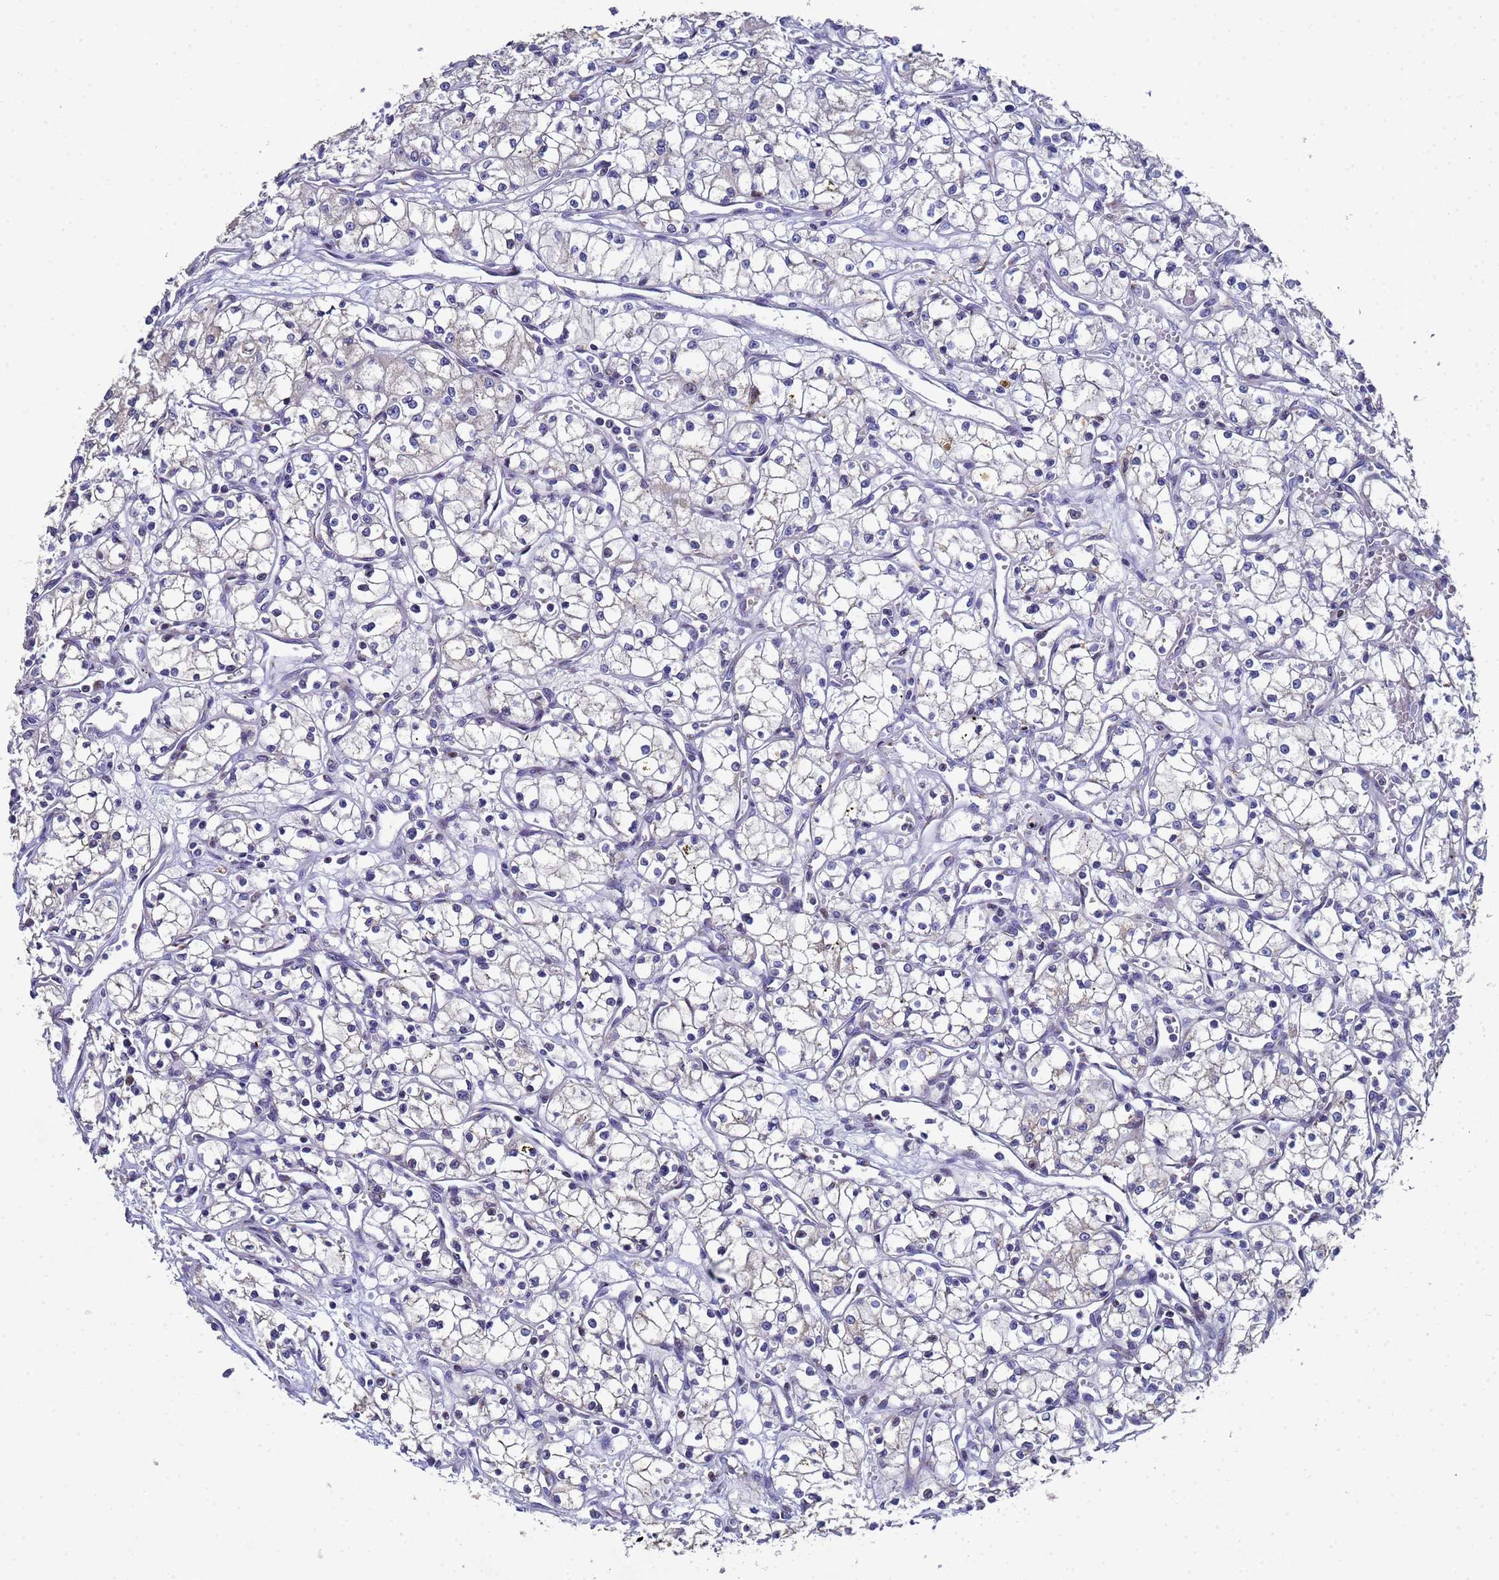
{"staining": {"intensity": "negative", "quantity": "none", "location": "none"}, "tissue": "renal cancer", "cell_type": "Tumor cells", "image_type": "cancer", "snomed": [{"axis": "morphology", "description": "Adenocarcinoma, NOS"}, {"axis": "topography", "description": "Kidney"}], "caption": "A high-resolution micrograph shows IHC staining of renal adenocarcinoma, which exhibits no significant staining in tumor cells.", "gene": "NSUN6", "patient": {"sex": "male", "age": 59}}